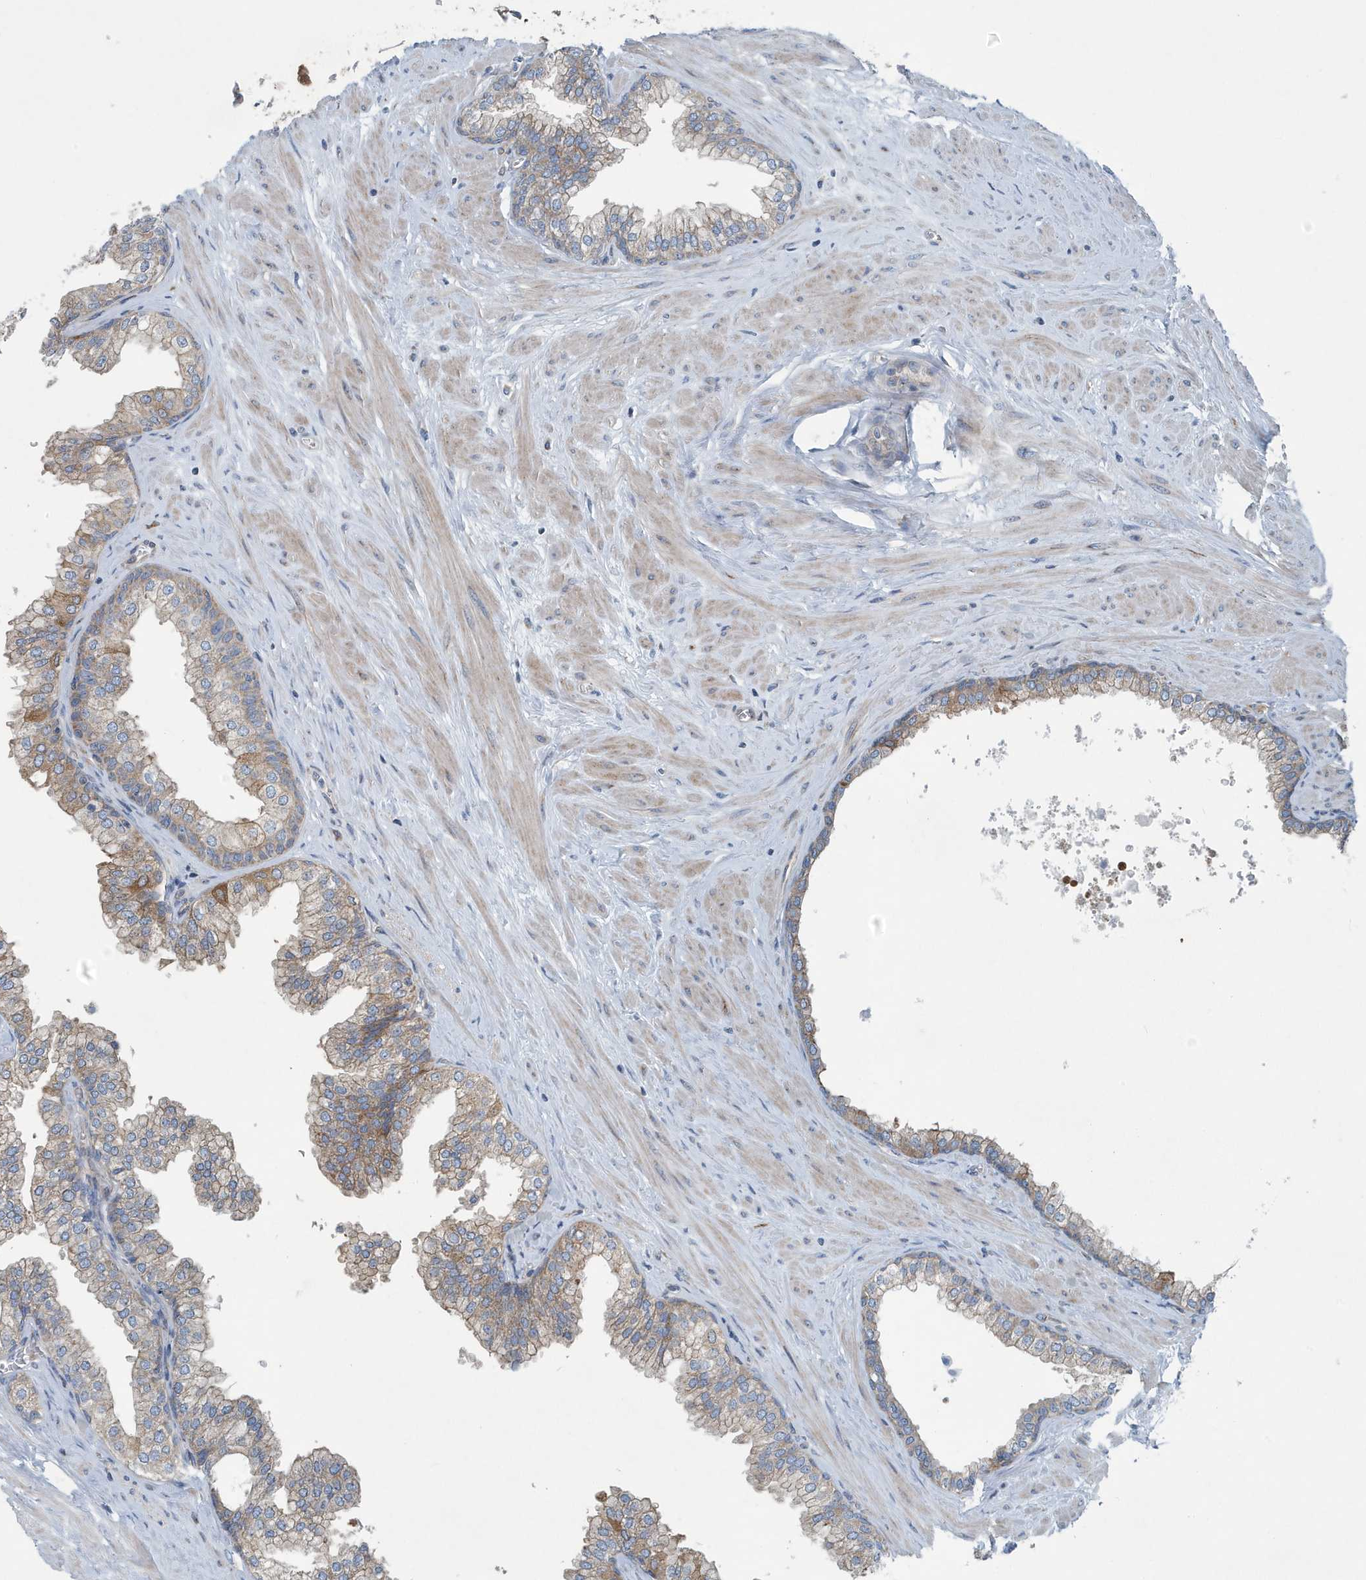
{"staining": {"intensity": "moderate", "quantity": ">75%", "location": "cytoplasmic/membranous"}, "tissue": "prostate", "cell_type": "Glandular cells", "image_type": "normal", "snomed": [{"axis": "morphology", "description": "Normal tissue, NOS"}, {"axis": "morphology", "description": "Urothelial carcinoma, Low grade"}, {"axis": "topography", "description": "Urinary bladder"}, {"axis": "topography", "description": "Prostate"}], "caption": "Protein analysis of benign prostate displays moderate cytoplasmic/membranous staining in about >75% of glandular cells. Nuclei are stained in blue.", "gene": "PPM1M", "patient": {"sex": "male", "age": 60}}